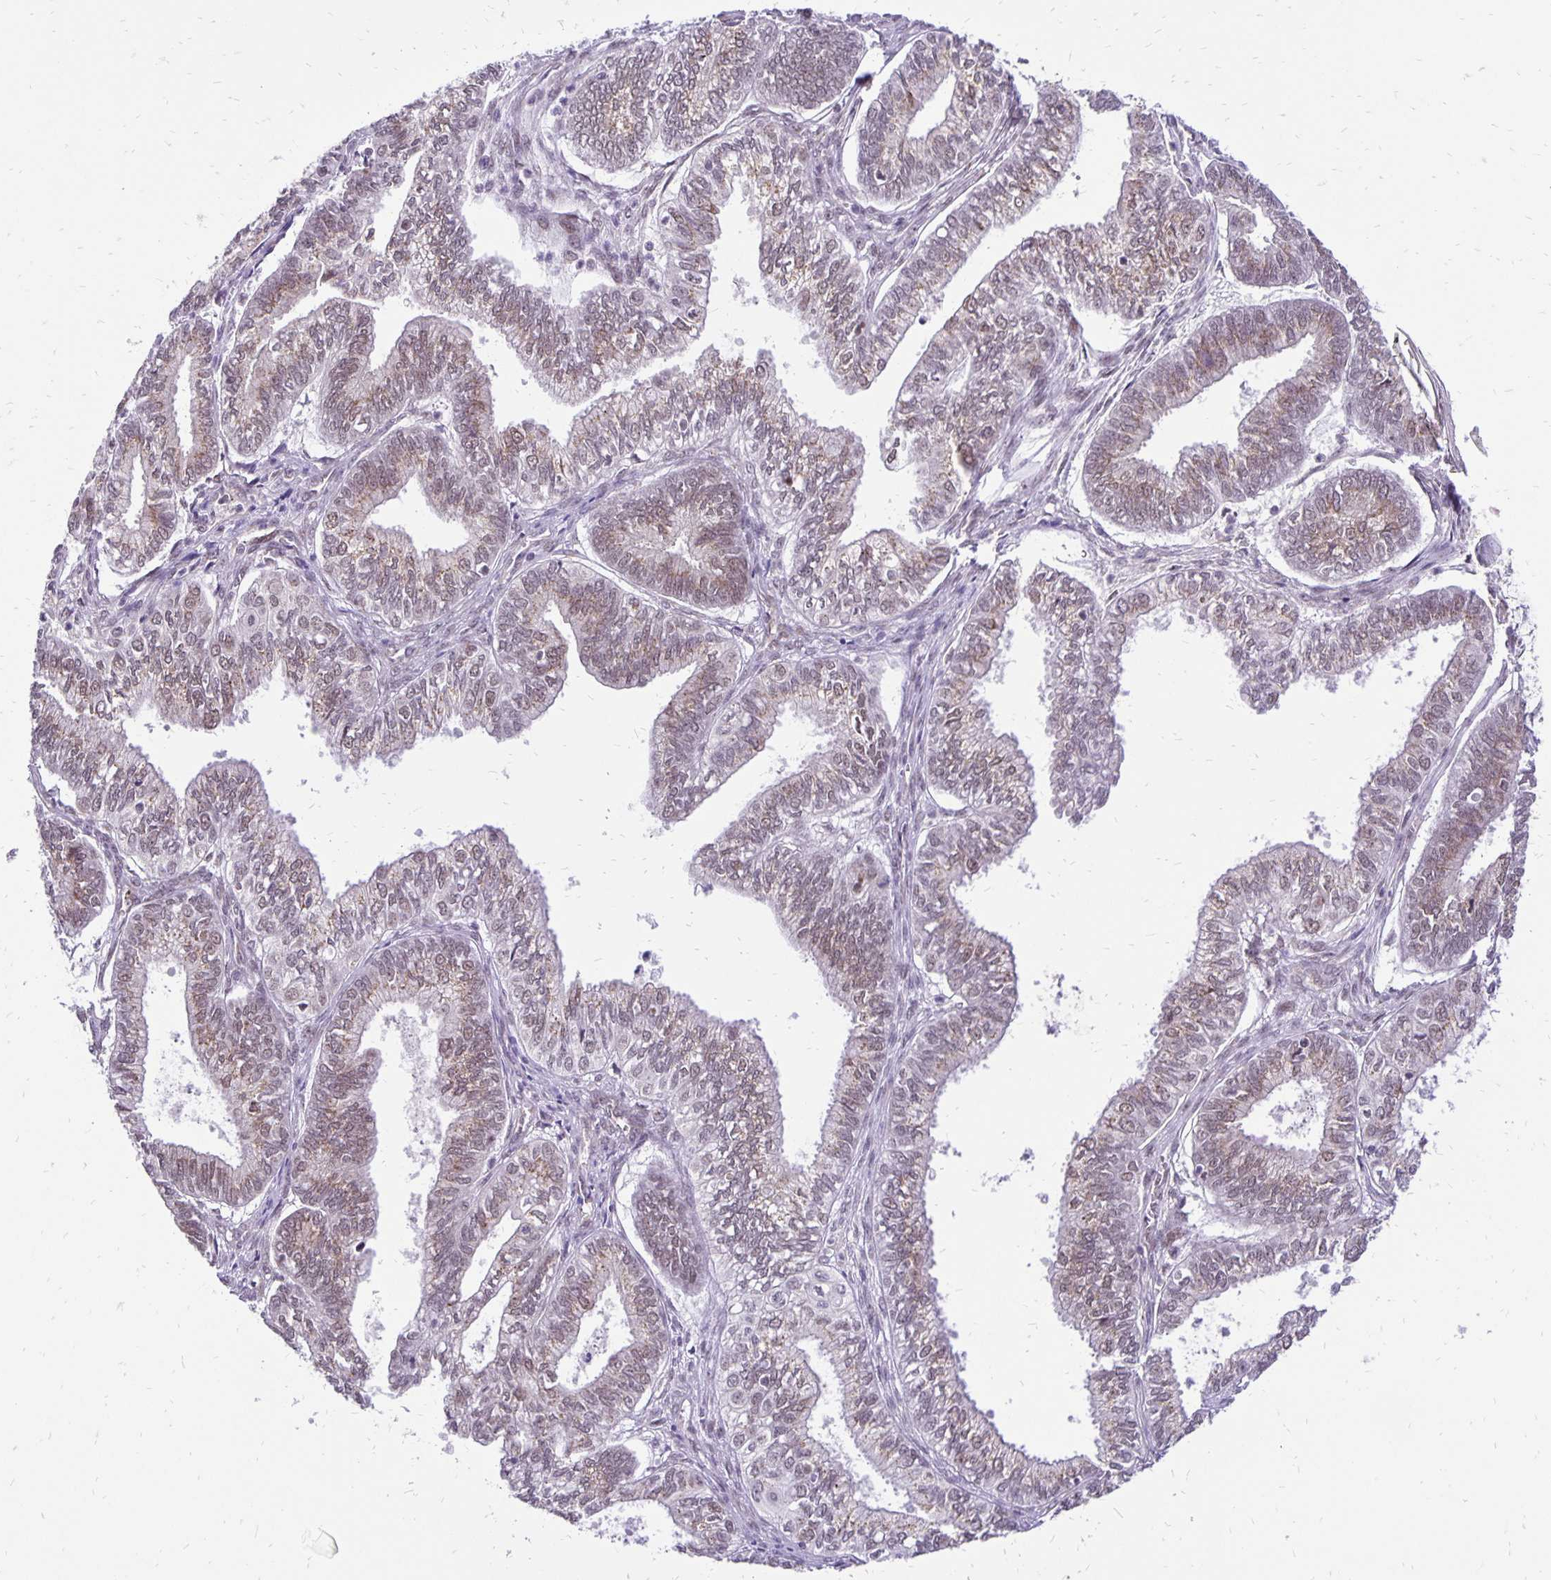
{"staining": {"intensity": "weak", "quantity": ">75%", "location": "cytoplasmic/membranous"}, "tissue": "ovarian cancer", "cell_type": "Tumor cells", "image_type": "cancer", "snomed": [{"axis": "morphology", "description": "Carcinoma, endometroid"}, {"axis": "topography", "description": "Ovary"}], "caption": "An IHC image of neoplastic tissue is shown. Protein staining in brown shows weak cytoplasmic/membranous positivity in ovarian cancer (endometroid carcinoma) within tumor cells. (Brightfield microscopy of DAB IHC at high magnification).", "gene": "GOLGA5", "patient": {"sex": "female", "age": 64}}